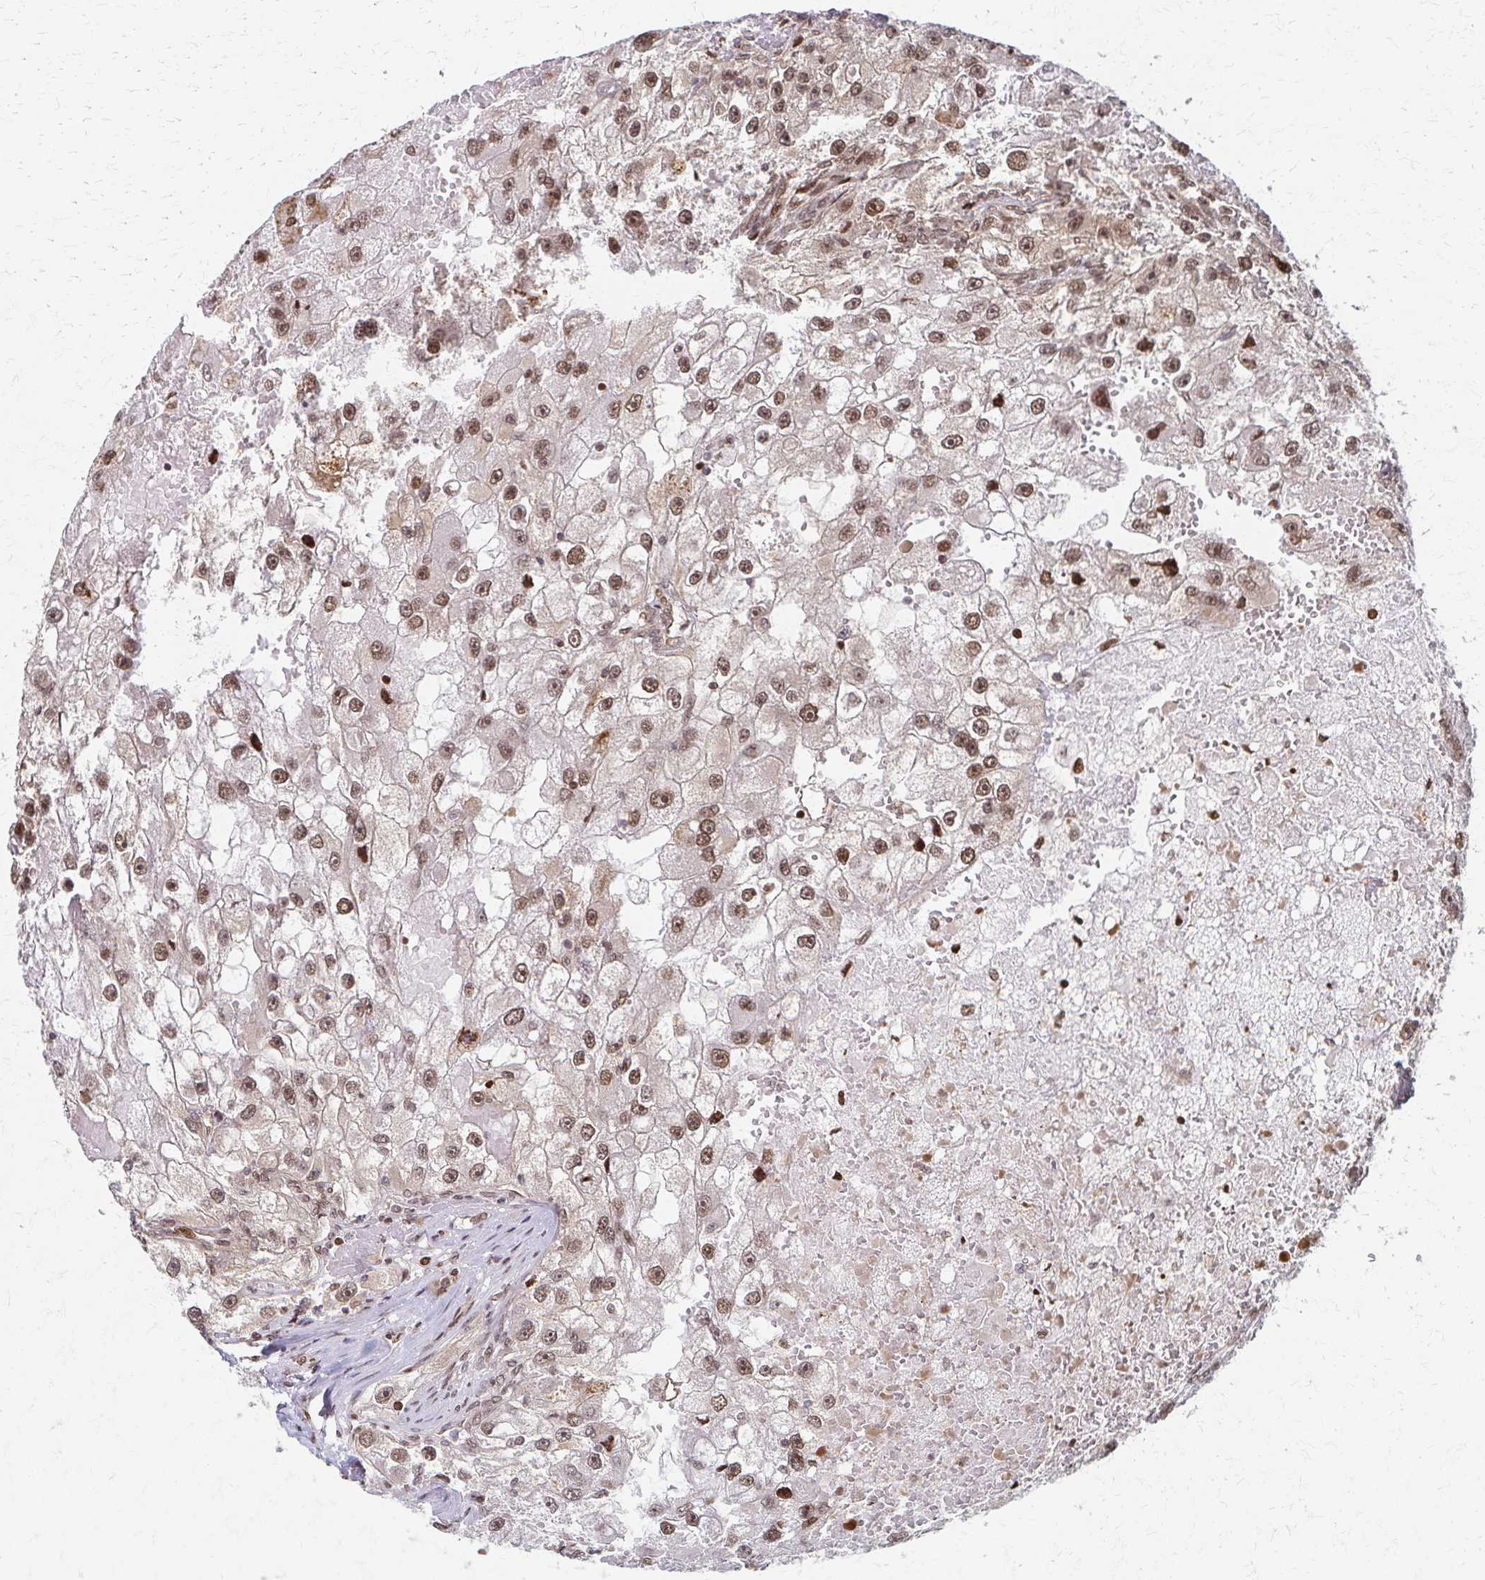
{"staining": {"intensity": "moderate", "quantity": ">75%", "location": "cytoplasmic/membranous,nuclear"}, "tissue": "renal cancer", "cell_type": "Tumor cells", "image_type": "cancer", "snomed": [{"axis": "morphology", "description": "Adenocarcinoma, NOS"}, {"axis": "topography", "description": "Kidney"}], "caption": "Tumor cells reveal medium levels of moderate cytoplasmic/membranous and nuclear expression in approximately >75% of cells in human renal adenocarcinoma. Immunohistochemistry (ihc) stains the protein in brown and the nuclei are stained blue.", "gene": "PSMD7", "patient": {"sex": "male", "age": 63}}